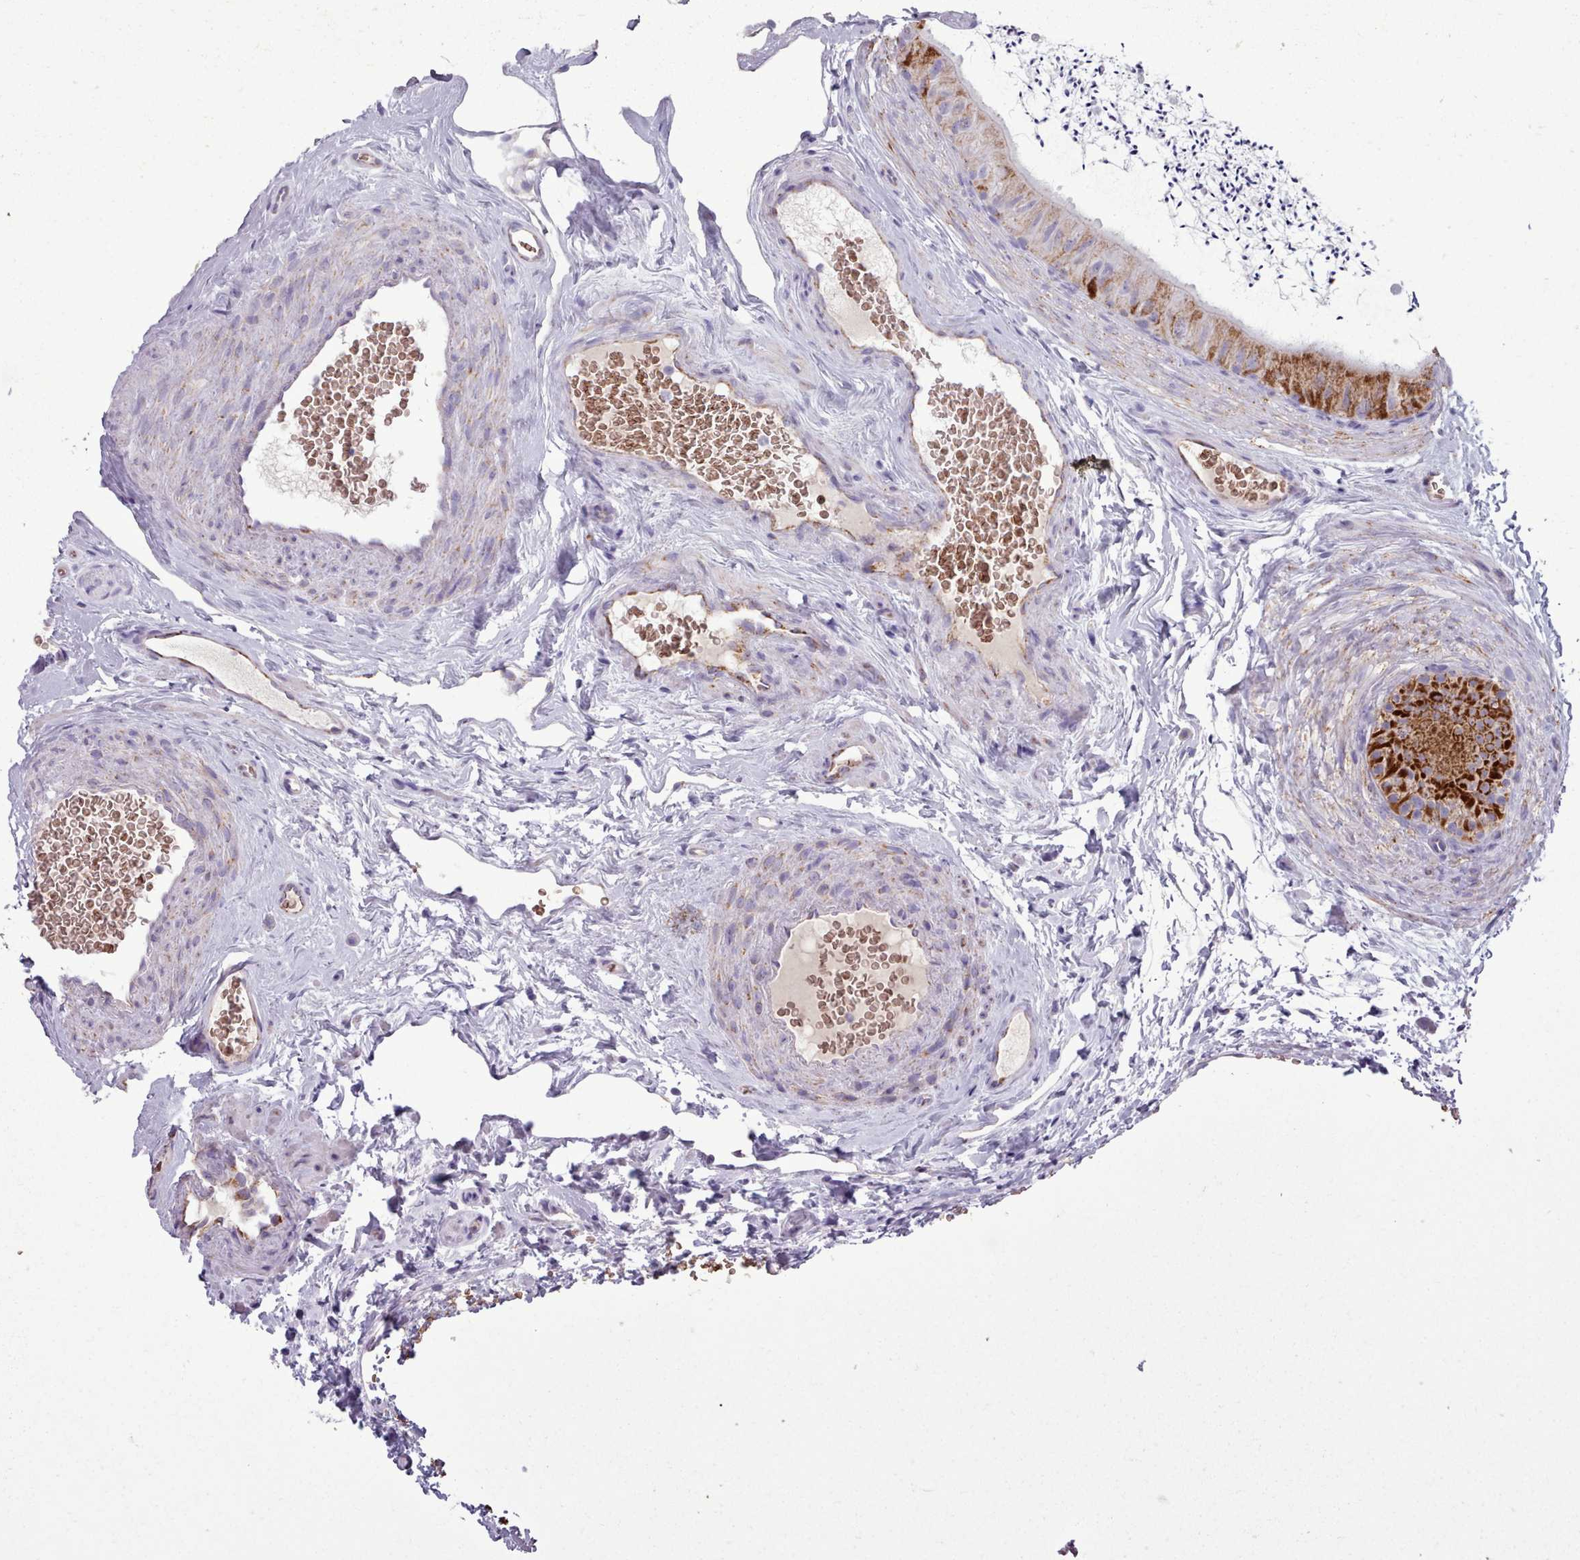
{"staining": {"intensity": "strong", "quantity": "<25%", "location": "cytoplasmic/membranous"}, "tissue": "epididymis", "cell_type": "Glandular cells", "image_type": "normal", "snomed": [{"axis": "morphology", "description": "Normal tissue, NOS"}, {"axis": "topography", "description": "Epididymis"}], "caption": "IHC (DAB) staining of unremarkable epididymis reveals strong cytoplasmic/membranous protein positivity in about <25% of glandular cells. Immunohistochemistry (ihc) stains the protein in brown and the nuclei are stained blue.", "gene": "AK4P3", "patient": {"sex": "male", "age": 50}}